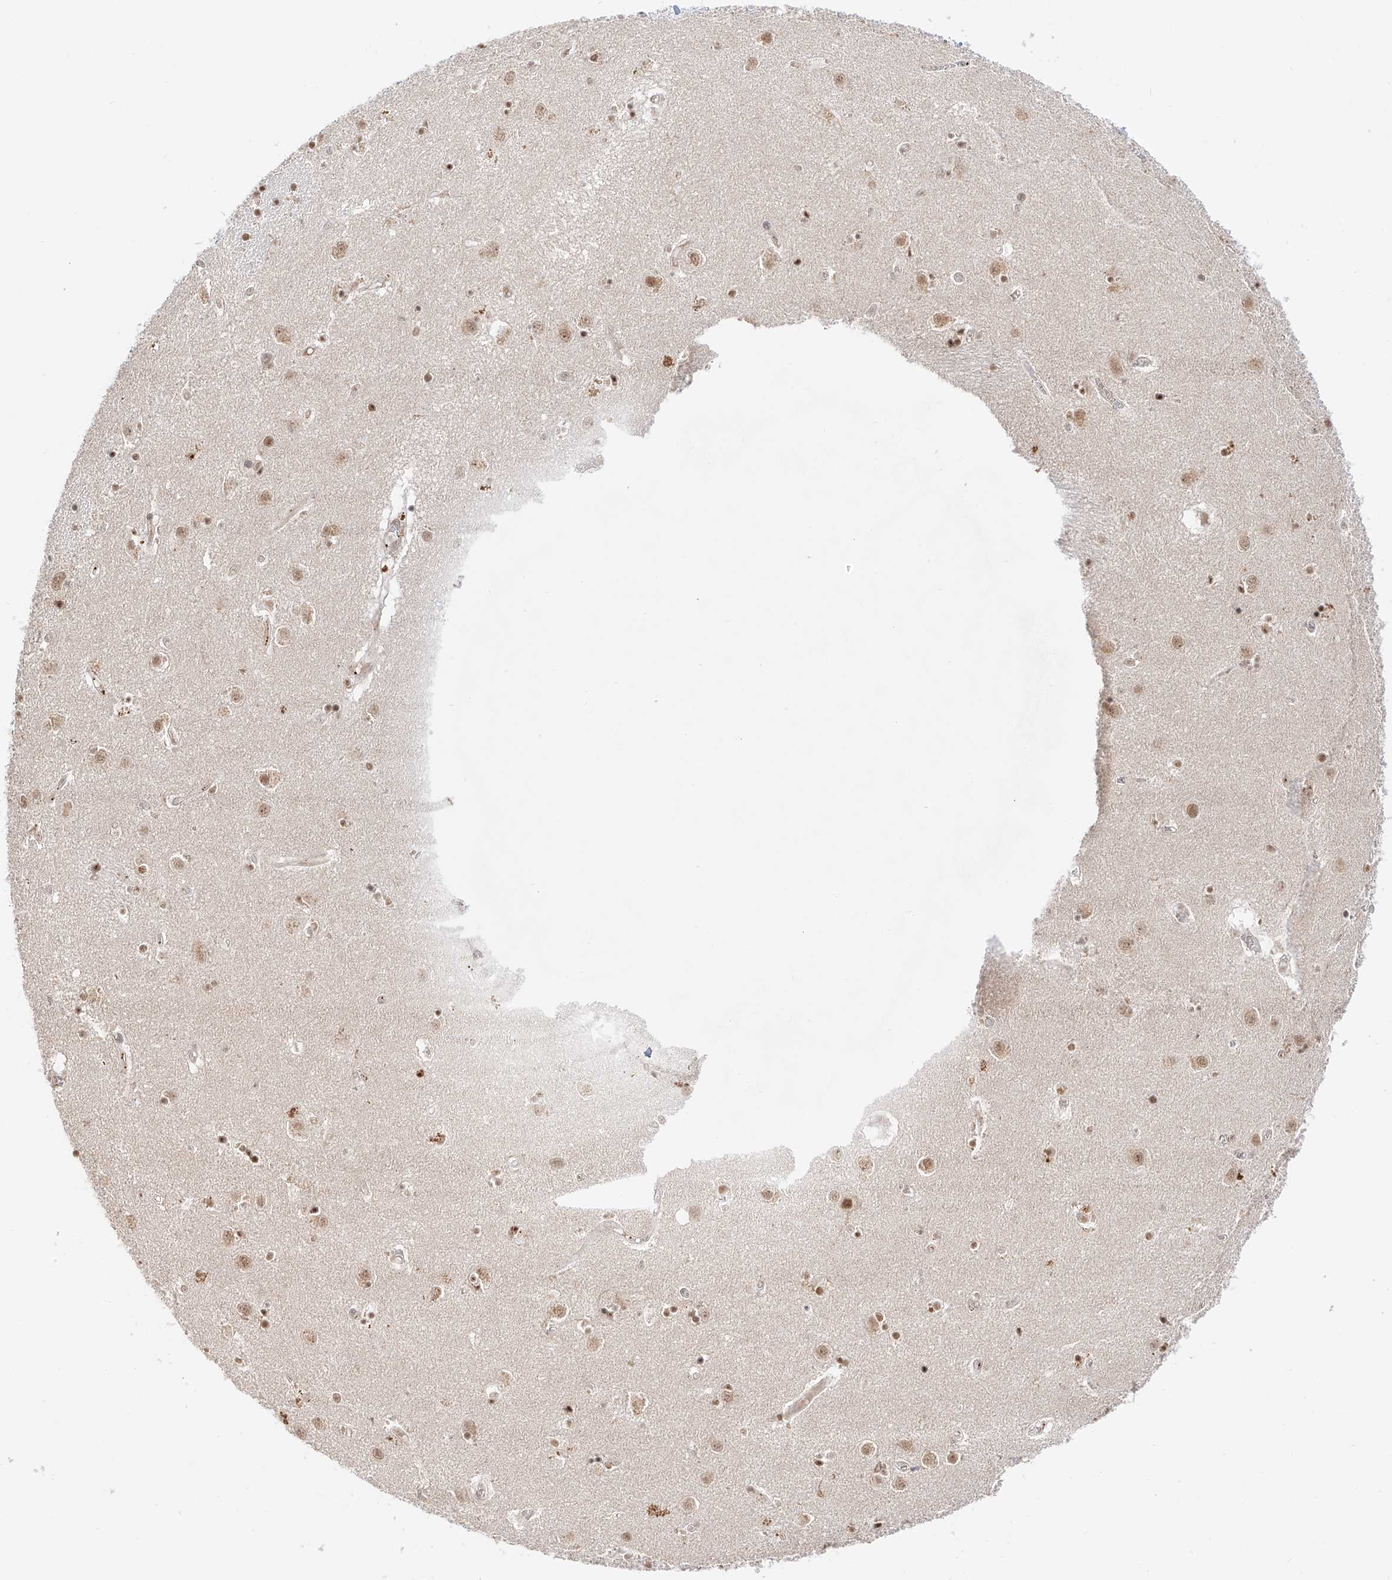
{"staining": {"intensity": "moderate", "quantity": ">75%", "location": "nuclear"}, "tissue": "caudate", "cell_type": "Glial cells", "image_type": "normal", "snomed": [{"axis": "morphology", "description": "Normal tissue, NOS"}, {"axis": "topography", "description": "Lateral ventricle wall"}], "caption": "Protein expression analysis of benign caudate reveals moderate nuclear staining in approximately >75% of glial cells.", "gene": "POGK", "patient": {"sex": "male", "age": 70}}